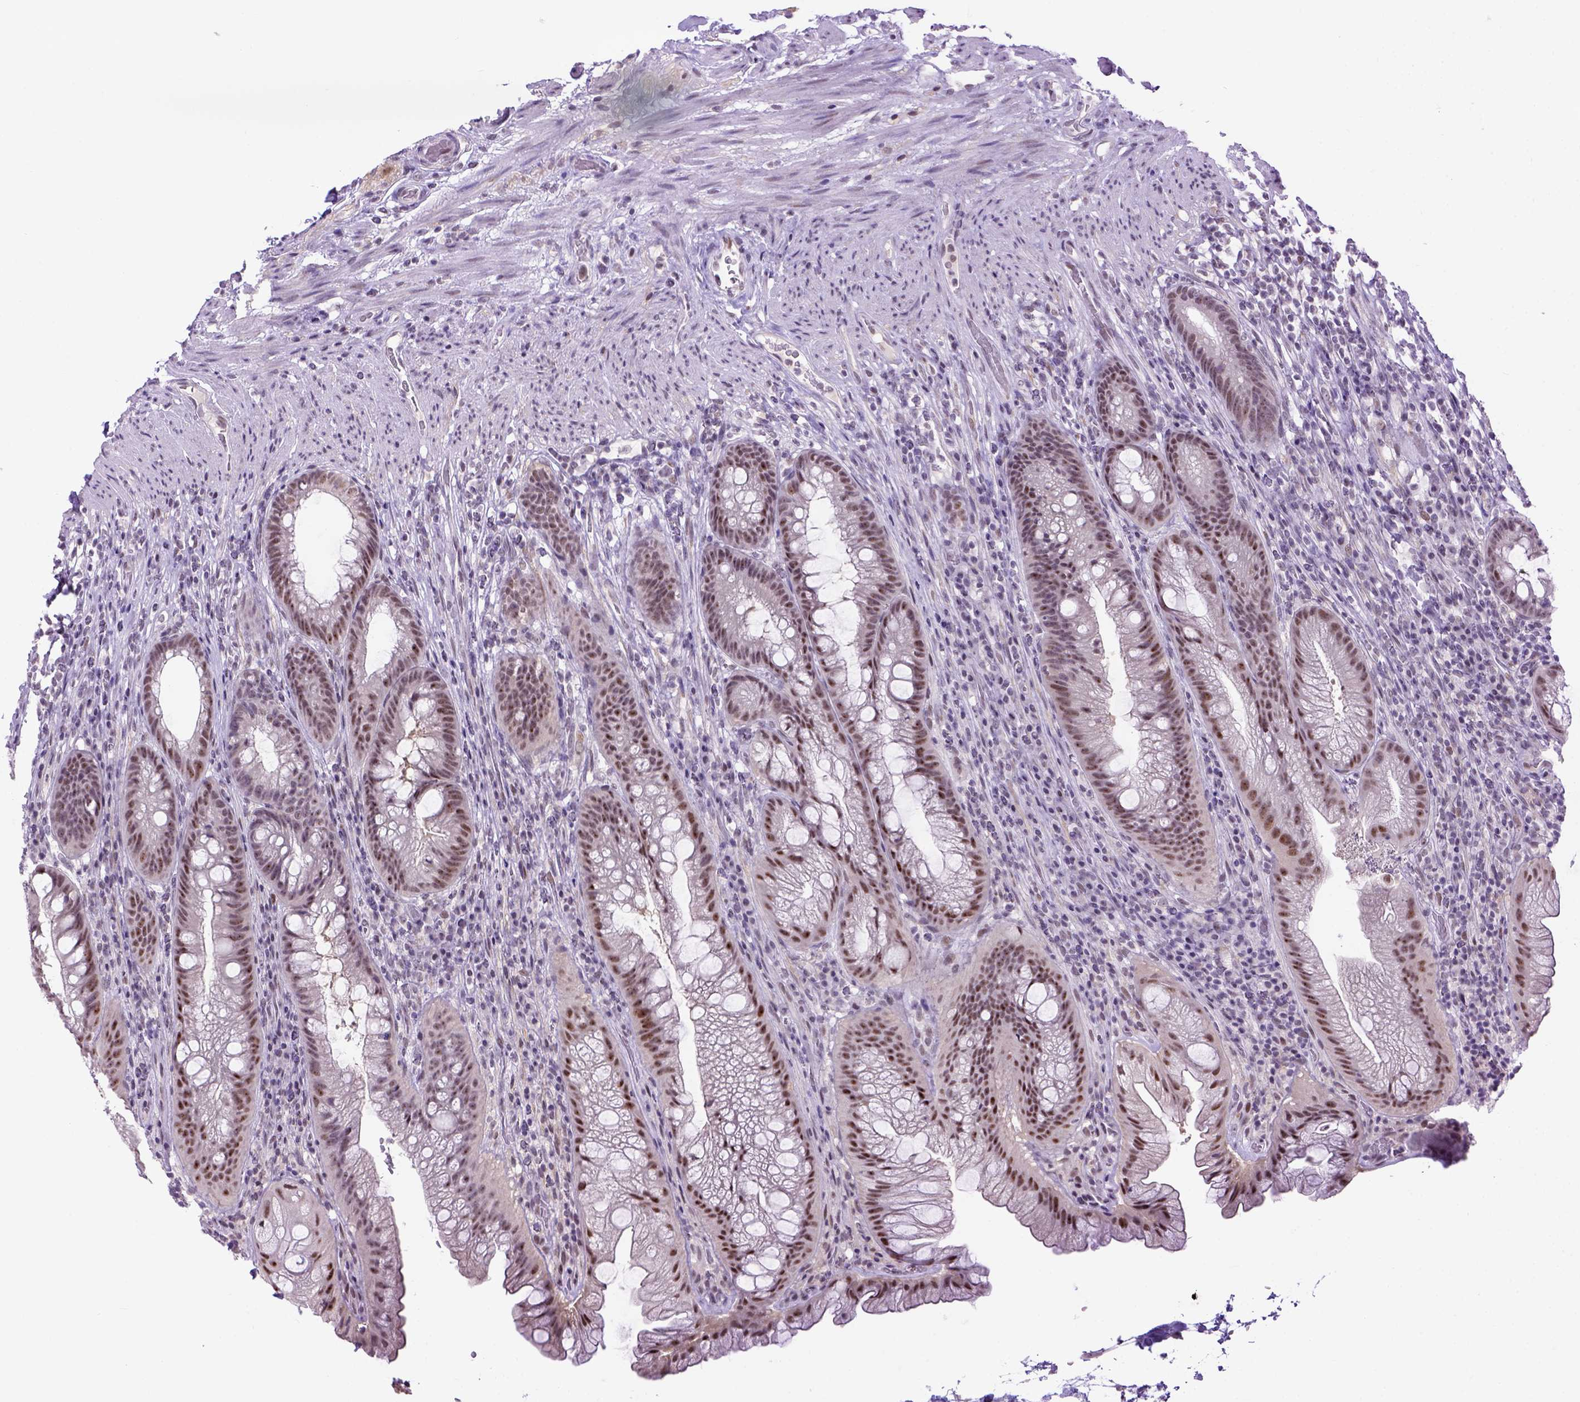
{"staining": {"intensity": "moderate", "quantity": "25%-75%", "location": "nuclear"}, "tissue": "rectum", "cell_type": "Glandular cells", "image_type": "normal", "snomed": [{"axis": "morphology", "description": "Normal tissue, NOS"}, {"axis": "topography", "description": "Smooth muscle"}, {"axis": "topography", "description": "Rectum"}], "caption": "The immunohistochemical stain highlights moderate nuclear staining in glandular cells of benign rectum. (brown staining indicates protein expression, while blue staining denotes nuclei).", "gene": "TBPL1", "patient": {"sex": "male", "age": 53}}